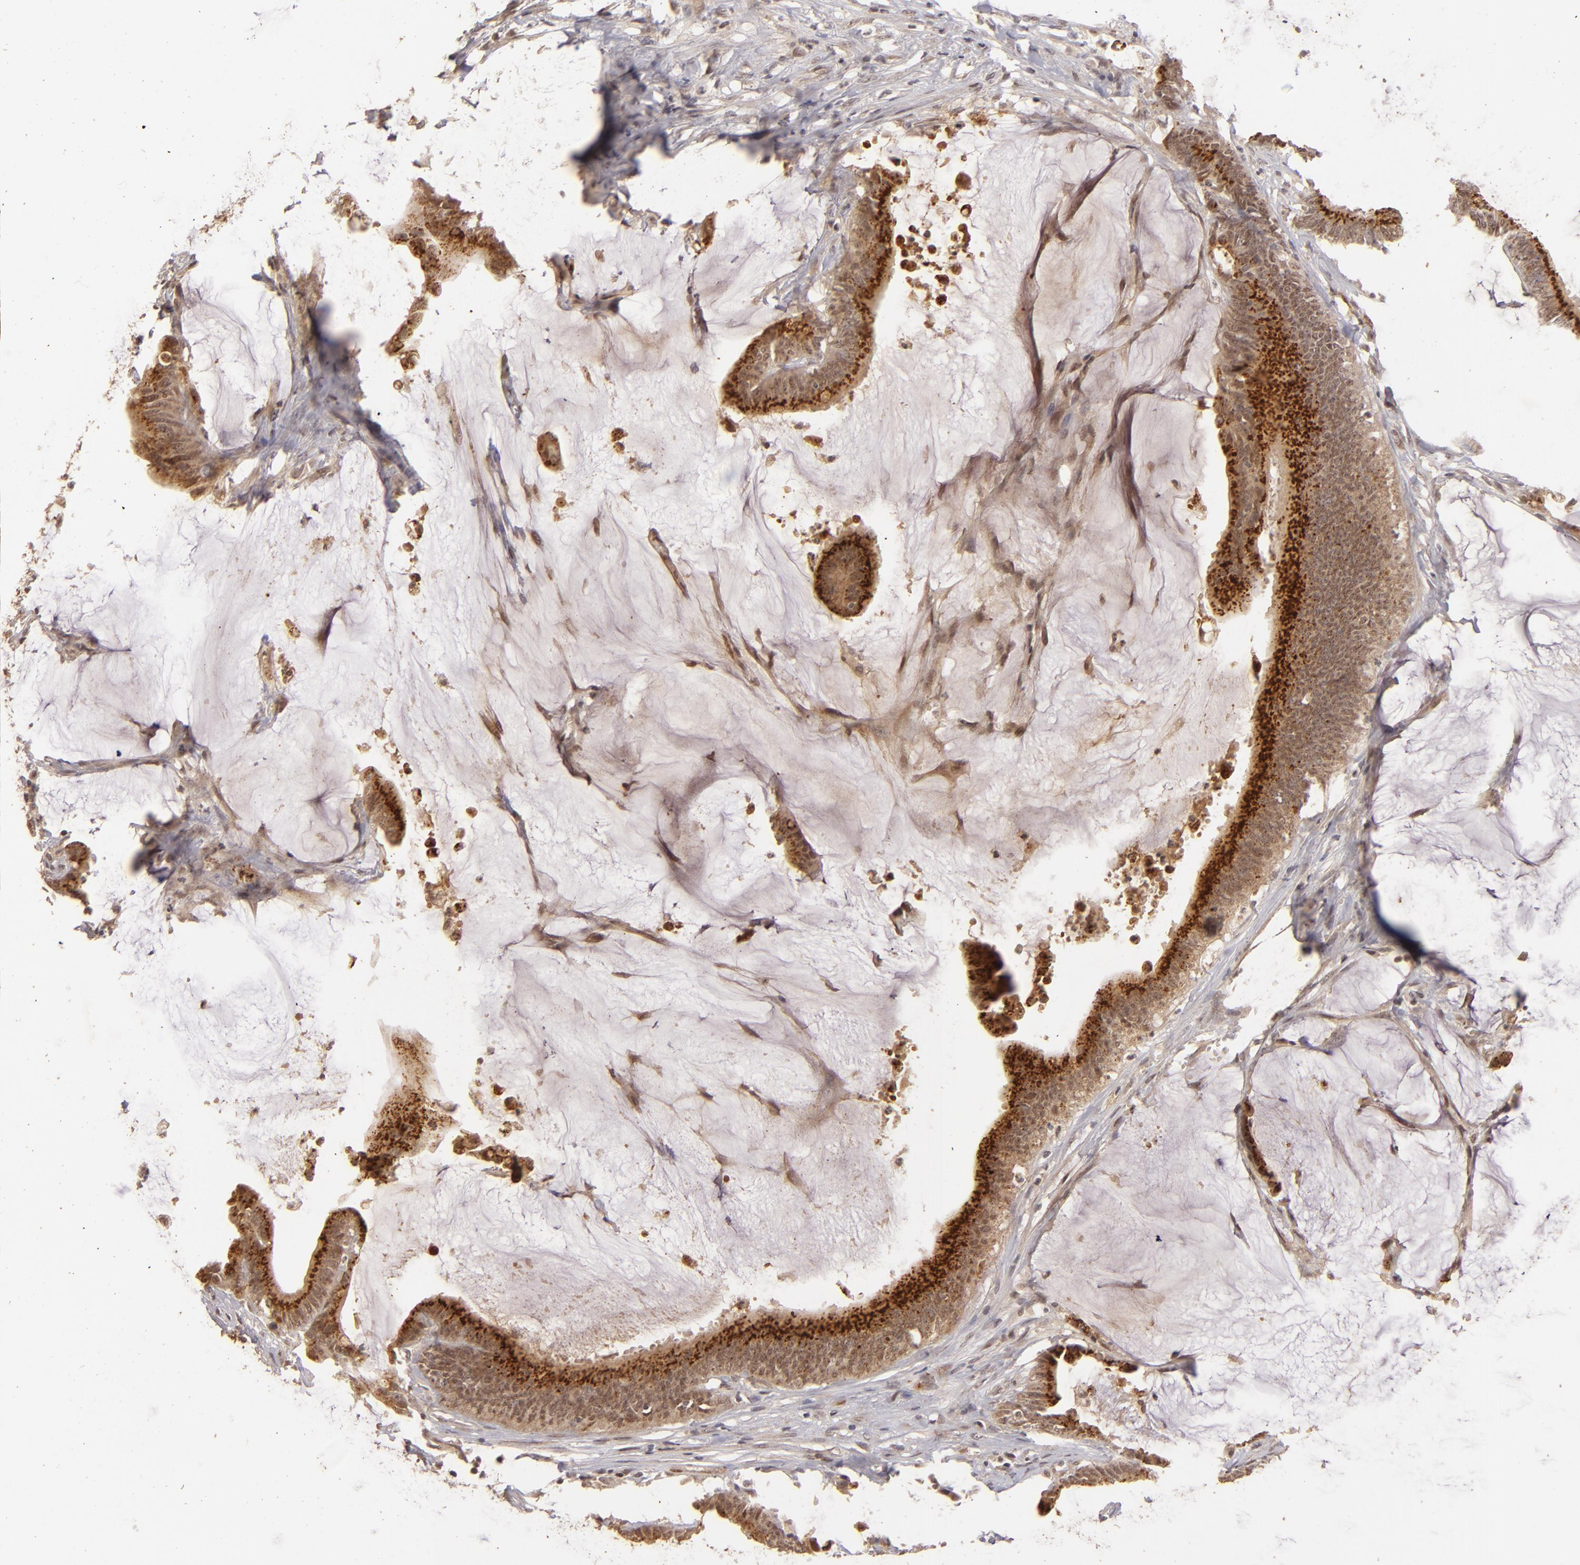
{"staining": {"intensity": "strong", "quantity": ">75%", "location": "cytoplasmic/membranous"}, "tissue": "colorectal cancer", "cell_type": "Tumor cells", "image_type": "cancer", "snomed": [{"axis": "morphology", "description": "Adenocarcinoma, NOS"}, {"axis": "topography", "description": "Rectum"}], "caption": "Adenocarcinoma (colorectal) was stained to show a protein in brown. There is high levels of strong cytoplasmic/membranous positivity in approximately >75% of tumor cells.", "gene": "DFFA", "patient": {"sex": "female", "age": 66}}